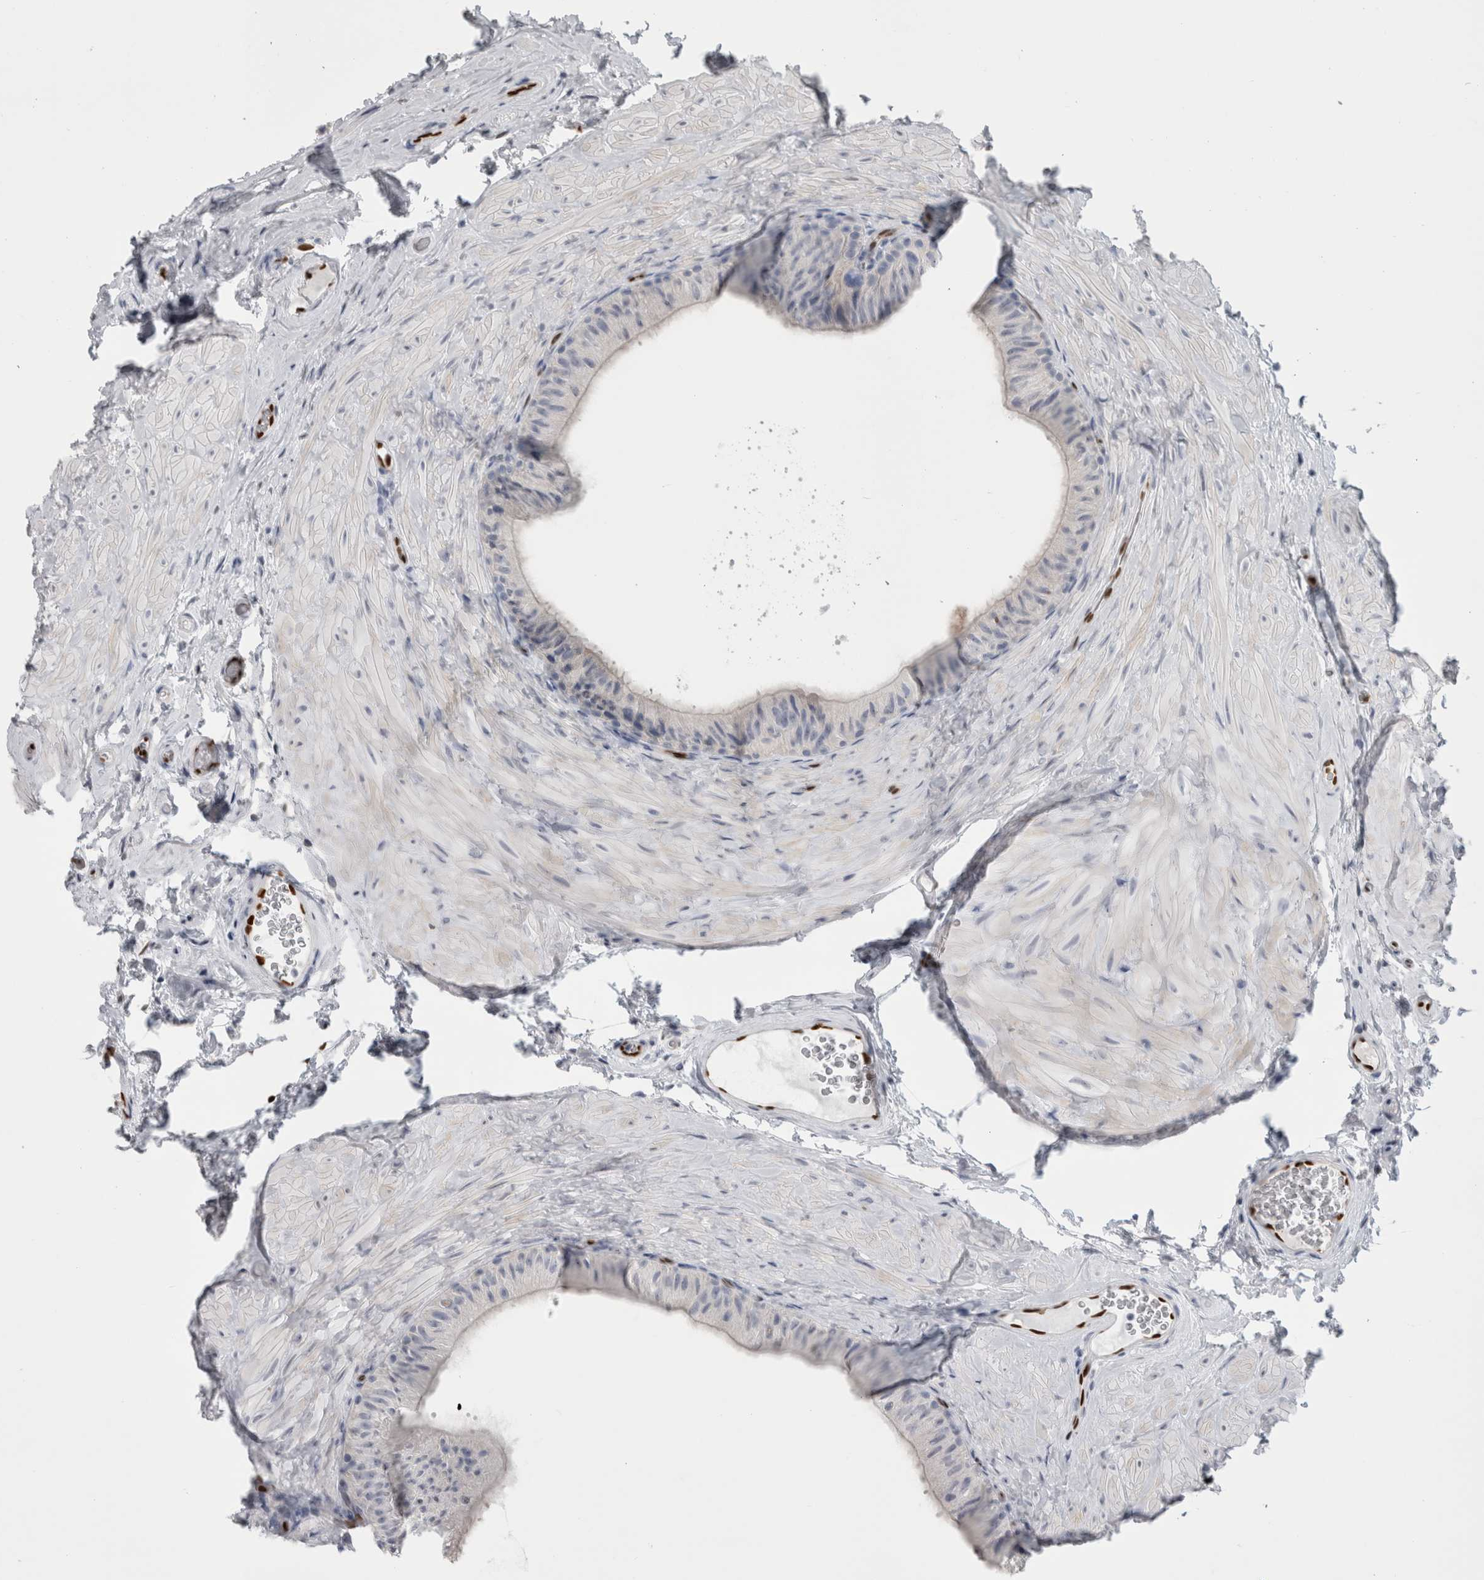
{"staining": {"intensity": "negative", "quantity": "none", "location": "none"}, "tissue": "epididymis", "cell_type": "Glandular cells", "image_type": "normal", "snomed": [{"axis": "morphology", "description": "Normal tissue, NOS"}, {"axis": "topography", "description": "Epididymis"}], "caption": "Immunohistochemistry photomicrograph of benign human epididymis stained for a protein (brown), which reveals no expression in glandular cells.", "gene": "IL33", "patient": {"sex": "male", "age": 49}}